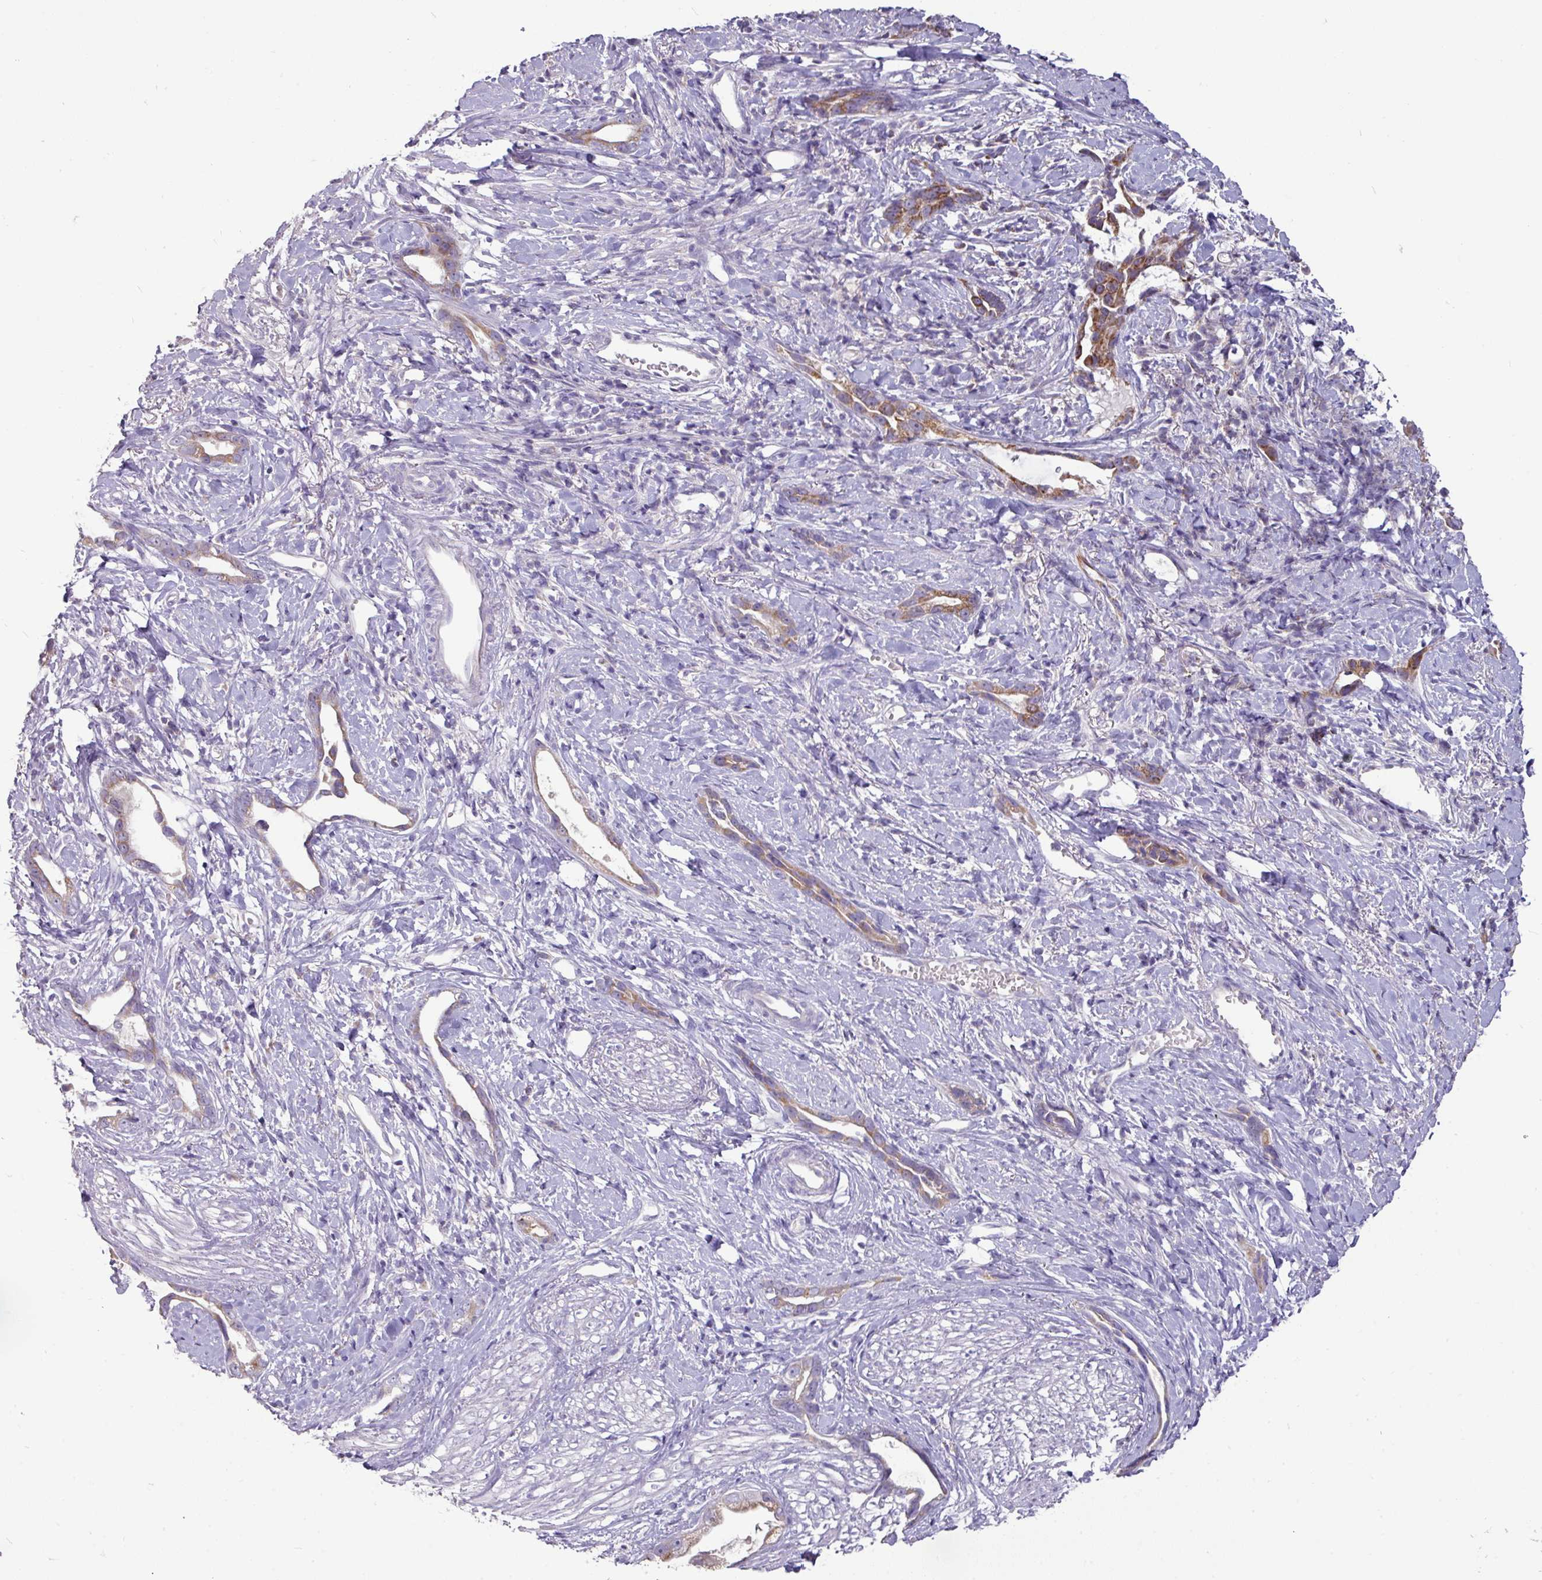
{"staining": {"intensity": "moderate", "quantity": ">75%", "location": "cytoplasmic/membranous"}, "tissue": "stomach cancer", "cell_type": "Tumor cells", "image_type": "cancer", "snomed": [{"axis": "morphology", "description": "Adenocarcinoma, NOS"}, {"axis": "topography", "description": "Stomach"}], "caption": "High-magnification brightfield microscopy of stomach cancer (adenocarcinoma) stained with DAB (3,3'-diaminobenzidine) (brown) and counterstained with hematoxylin (blue). tumor cells exhibit moderate cytoplasmic/membranous expression is seen in approximately>75% of cells.", "gene": "TRAPPC1", "patient": {"sex": "male", "age": 55}}